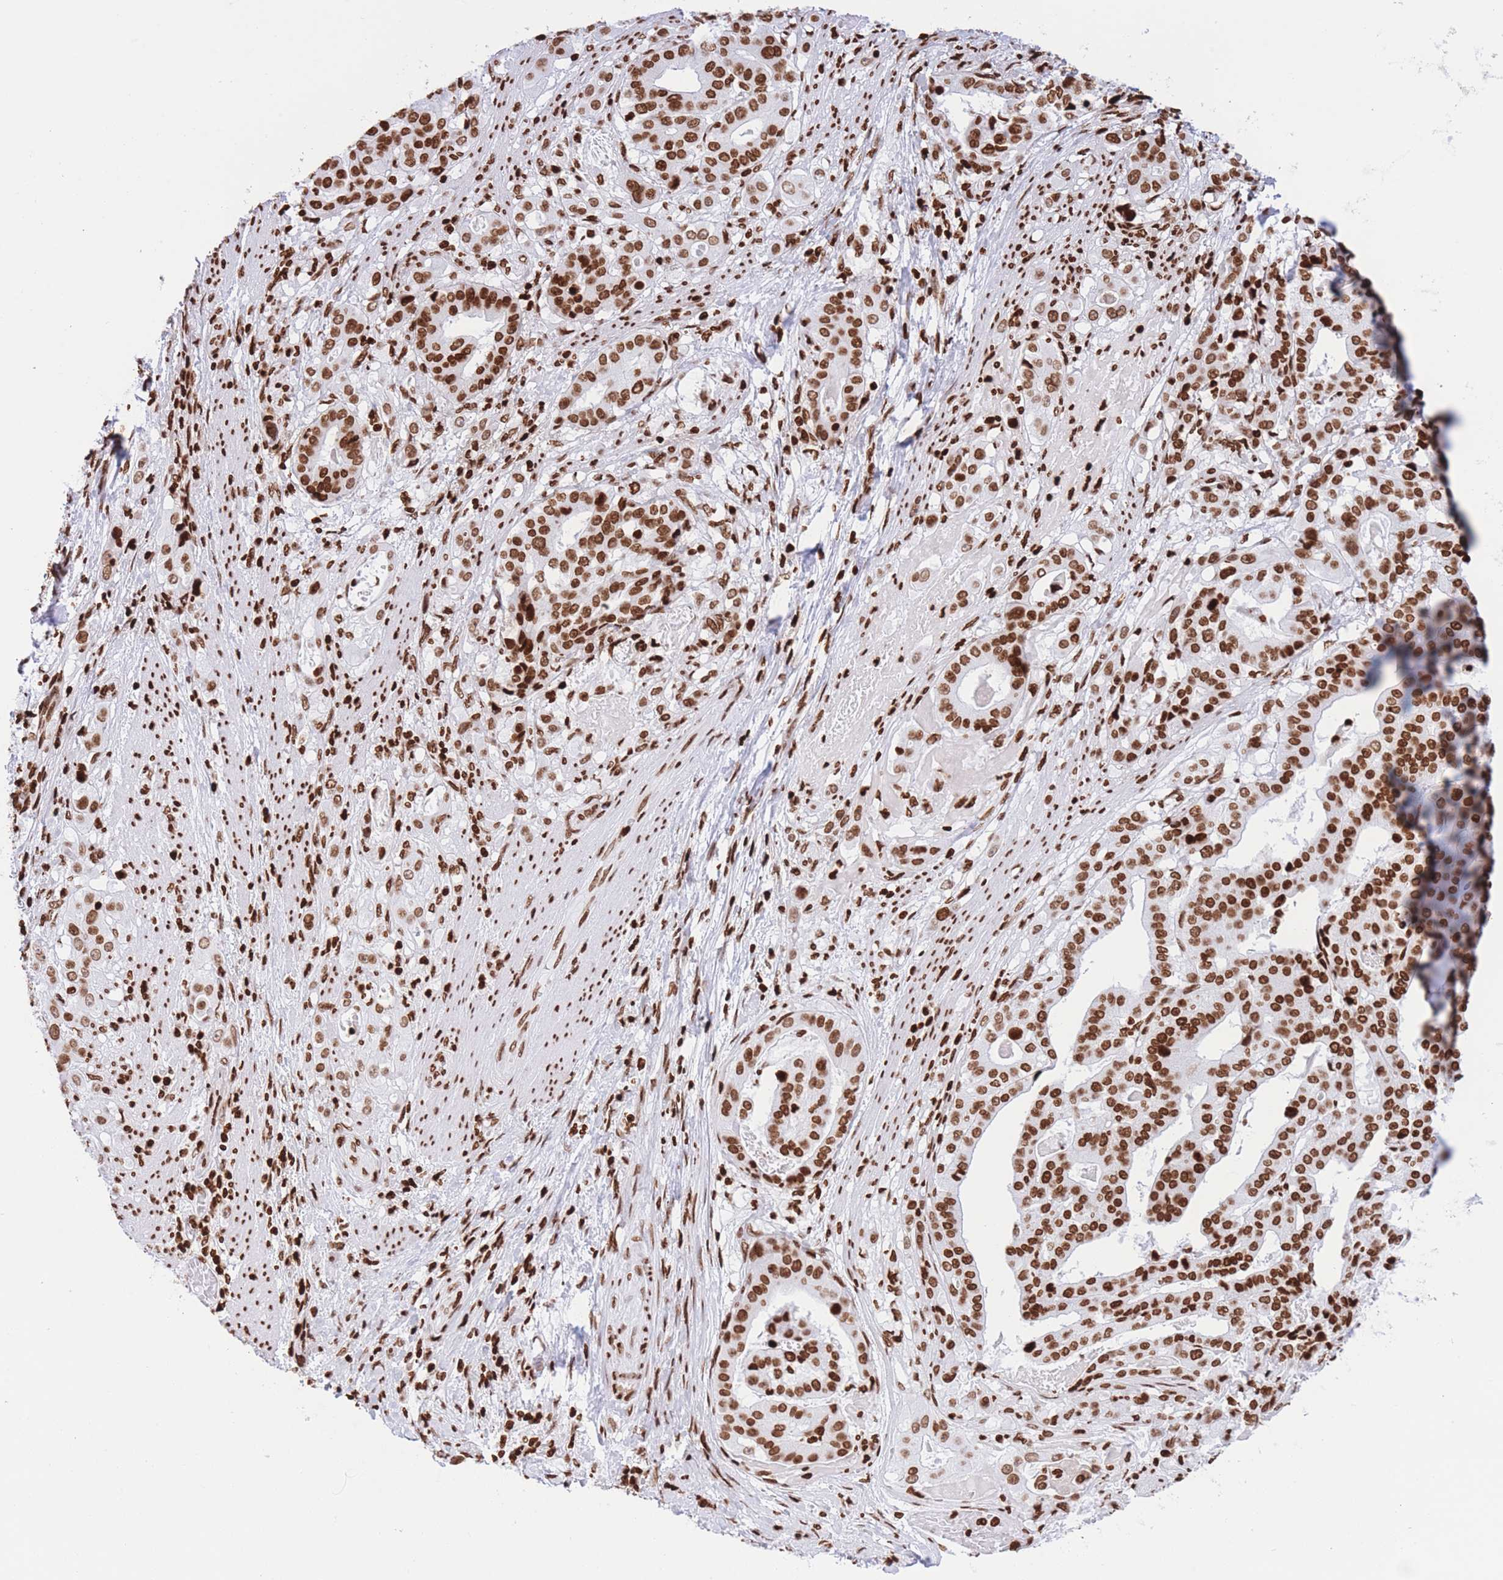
{"staining": {"intensity": "strong", "quantity": ">75%", "location": "nuclear"}, "tissue": "stomach cancer", "cell_type": "Tumor cells", "image_type": "cancer", "snomed": [{"axis": "morphology", "description": "Adenocarcinoma, NOS"}, {"axis": "topography", "description": "Stomach"}], "caption": "Approximately >75% of tumor cells in human adenocarcinoma (stomach) exhibit strong nuclear protein staining as visualized by brown immunohistochemical staining.", "gene": "H2BC11", "patient": {"sex": "male", "age": 48}}